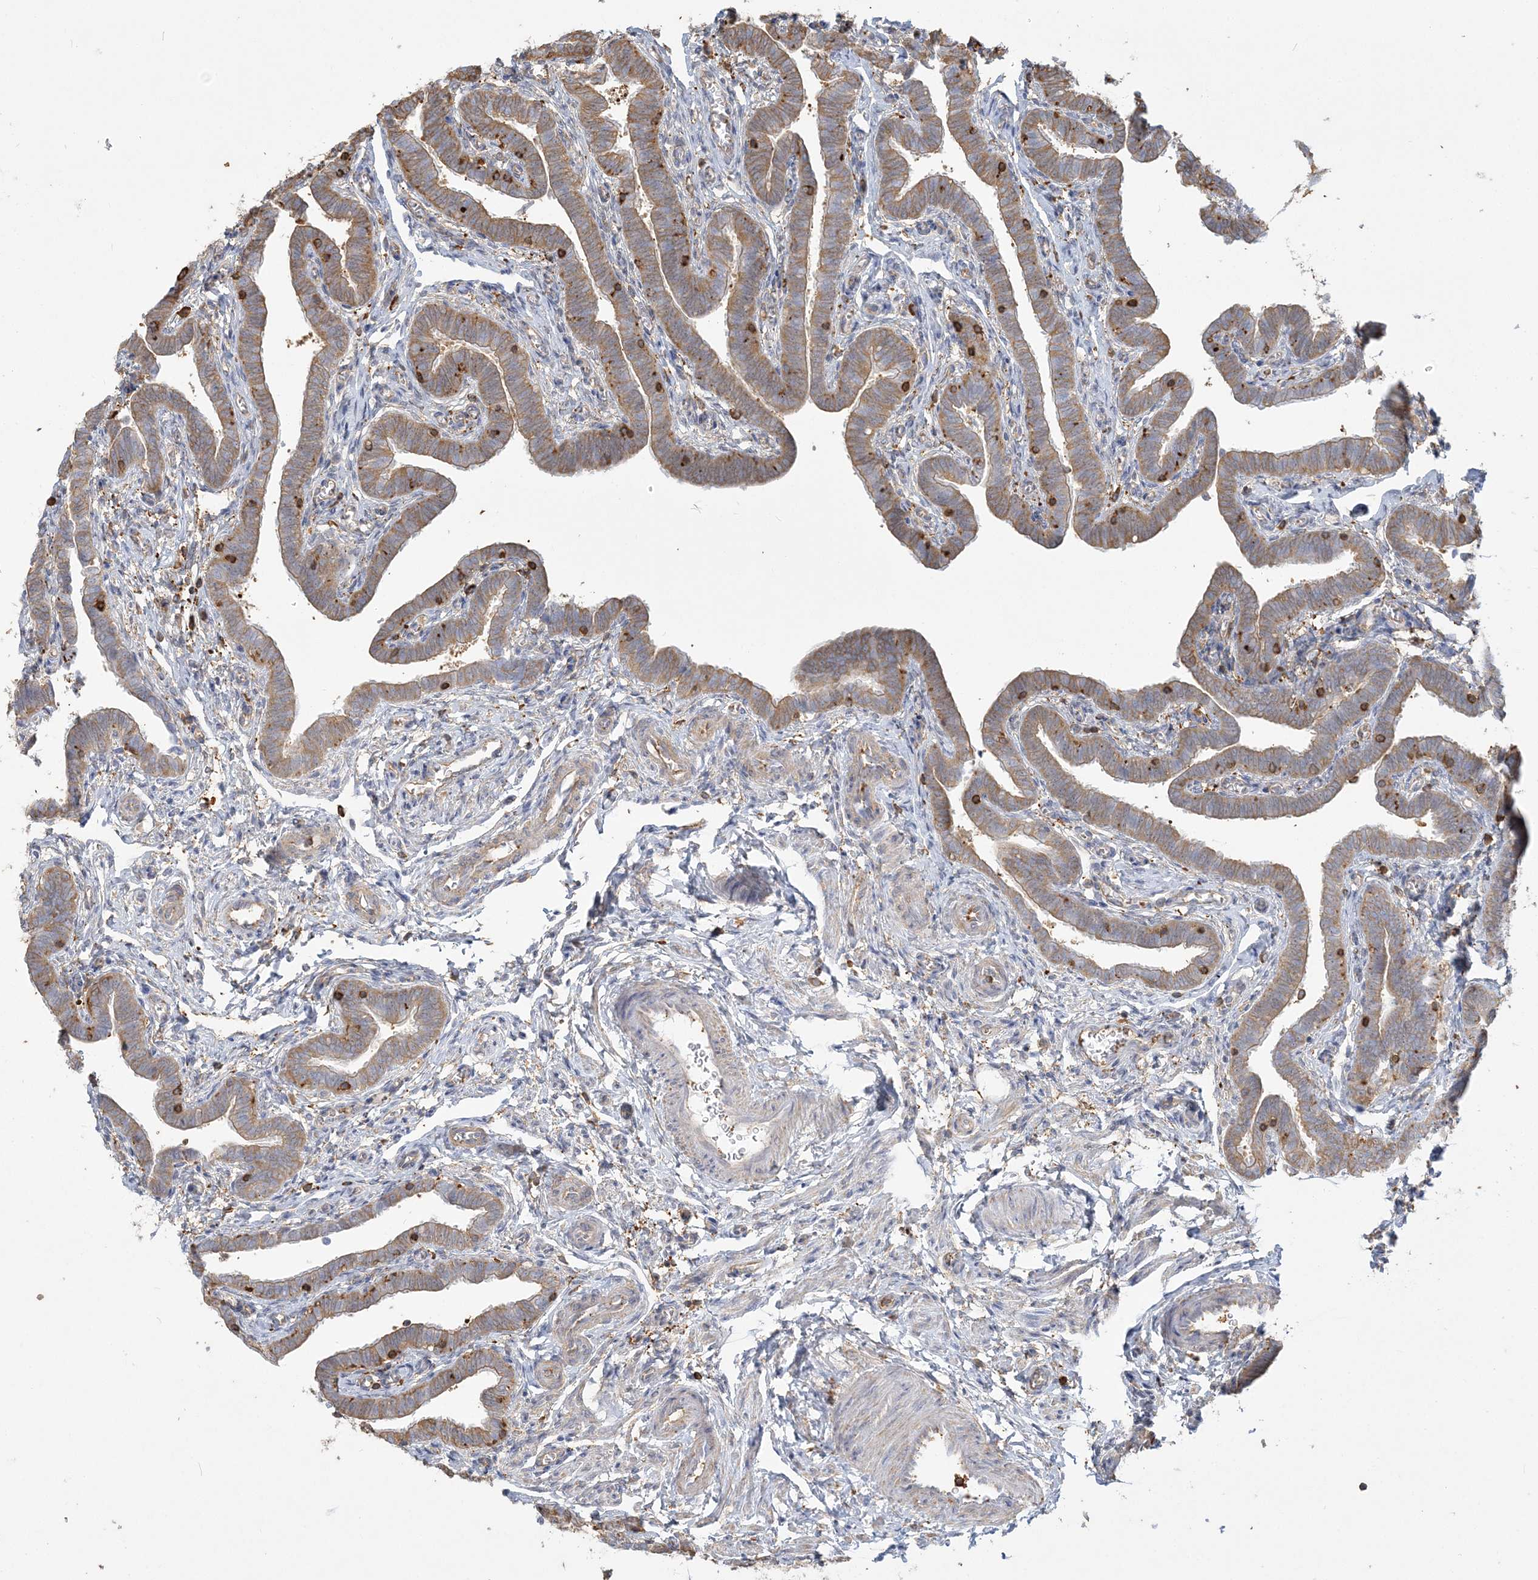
{"staining": {"intensity": "moderate", "quantity": ">75%", "location": "cytoplasmic/membranous"}, "tissue": "fallopian tube", "cell_type": "Glandular cells", "image_type": "normal", "snomed": [{"axis": "morphology", "description": "Normal tissue, NOS"}, {"axis": "topography", "description": "Fallopian tube"}], "caption": "About >75% of glandular cells in benign human fallopian tube display moderate cytoplasmic/membranous protein positivity as visualized by brown immunohistochemical staining.", "gene": "ANKS1A", "patient": {"sex": "female", "age": 36}}